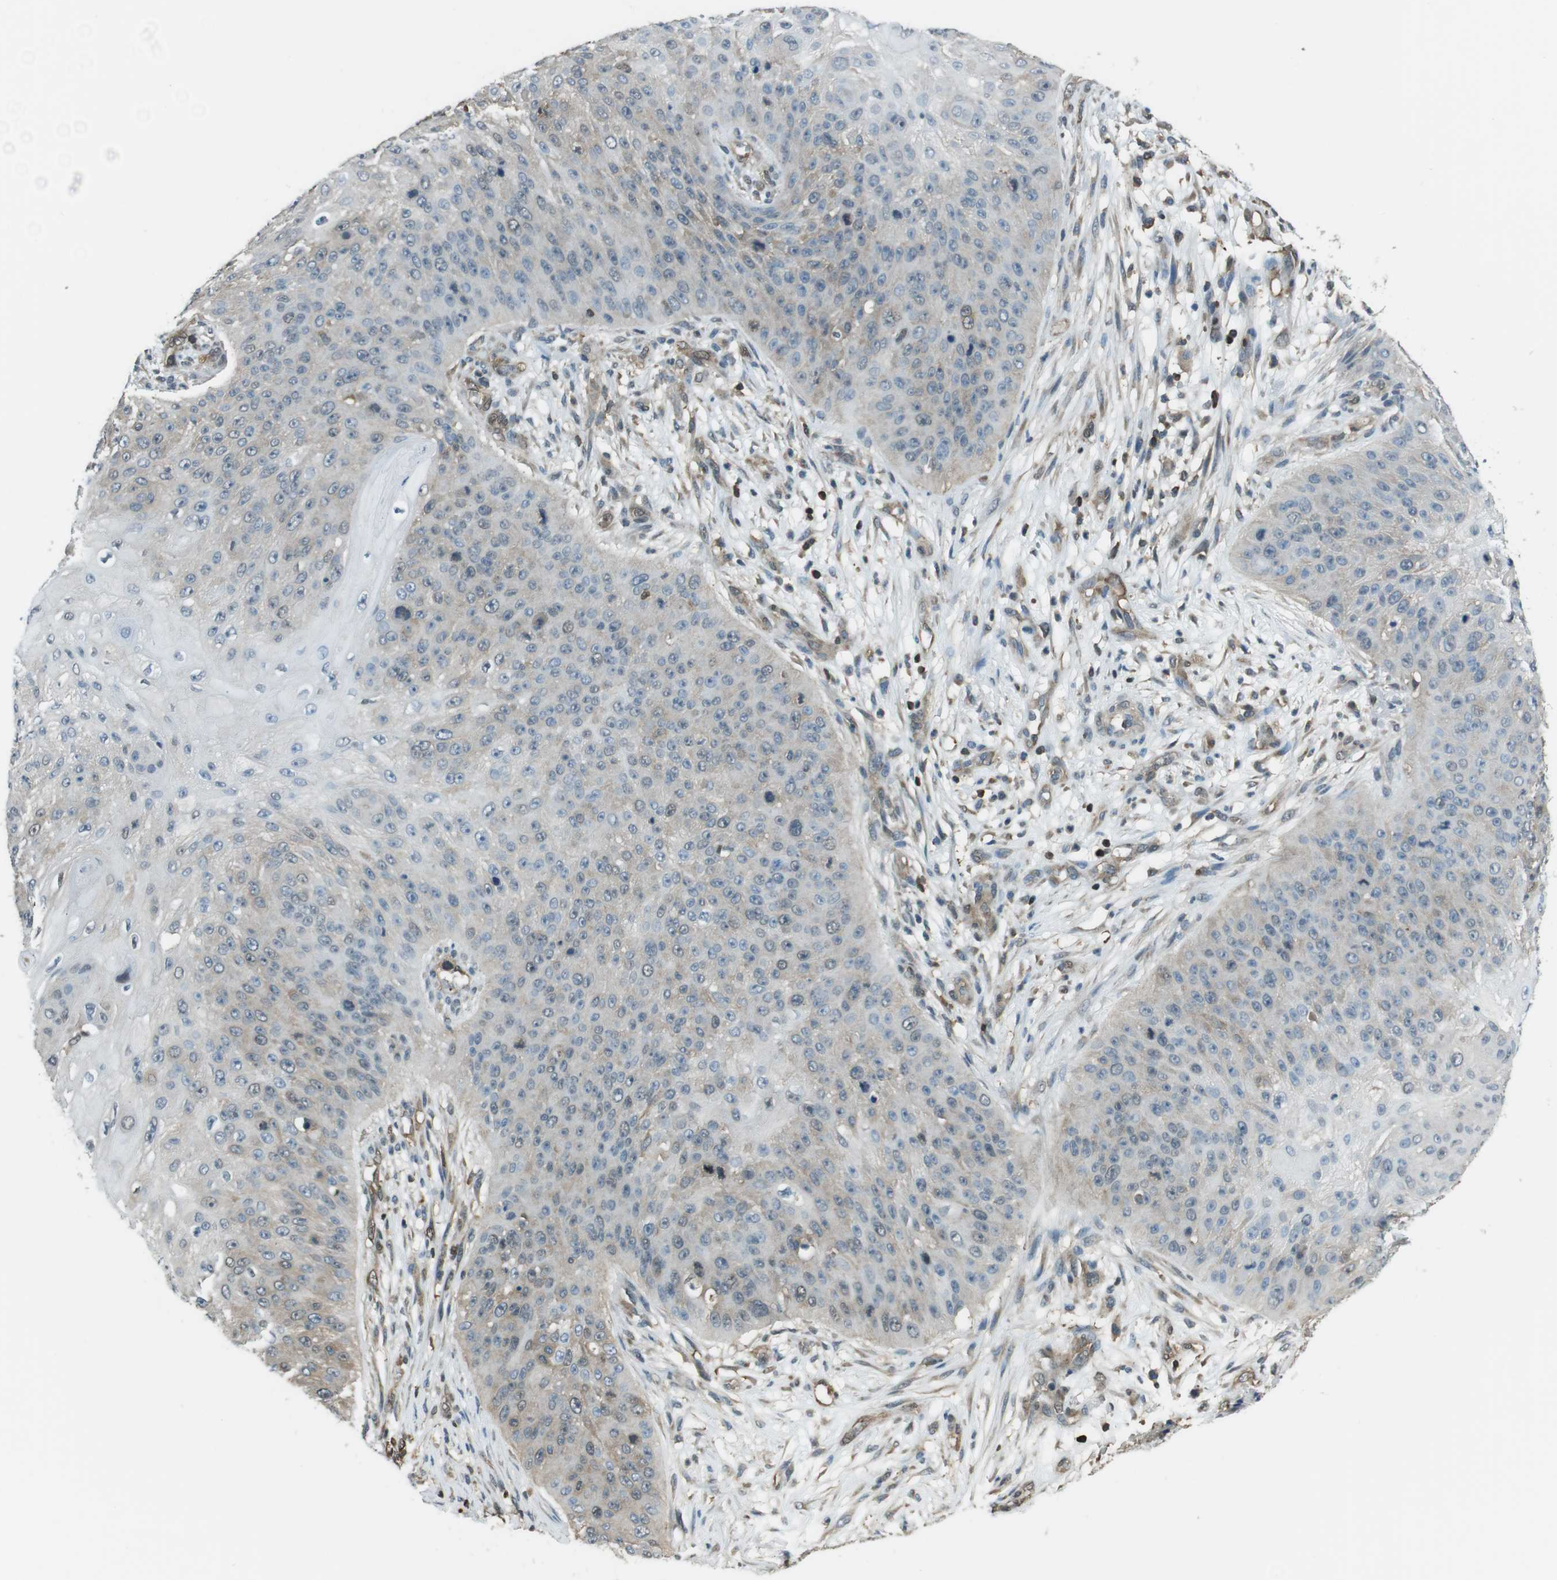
{"staining": {"intensity": "weak", "quantity": "25%-75%", "location": "cytoplasmic/membranous"}, "tissue": "skin cancer", "cell_type": "Tumor cells", "image_type": "cancer", "snomed": [{"axis": "morphology", "description": "Squamous cell carcinoma, NOS"}, {"axis": "topography", "description": "Skin"}], "caption": "IHC staining of squamous cell carcinoma (skin), which demonstrates low levels of weak cytoplasmic/membranous positivity in about 25%-75% of tumor cells indicating weak cytoplasmic/membranous protein staining. The staining was performed using DAB (brown) for protein detection and nuclei were counterstained in hematoxylin (blue).", "gene": "TWSG1", "patient": {"sex": "female", "age": 80}}